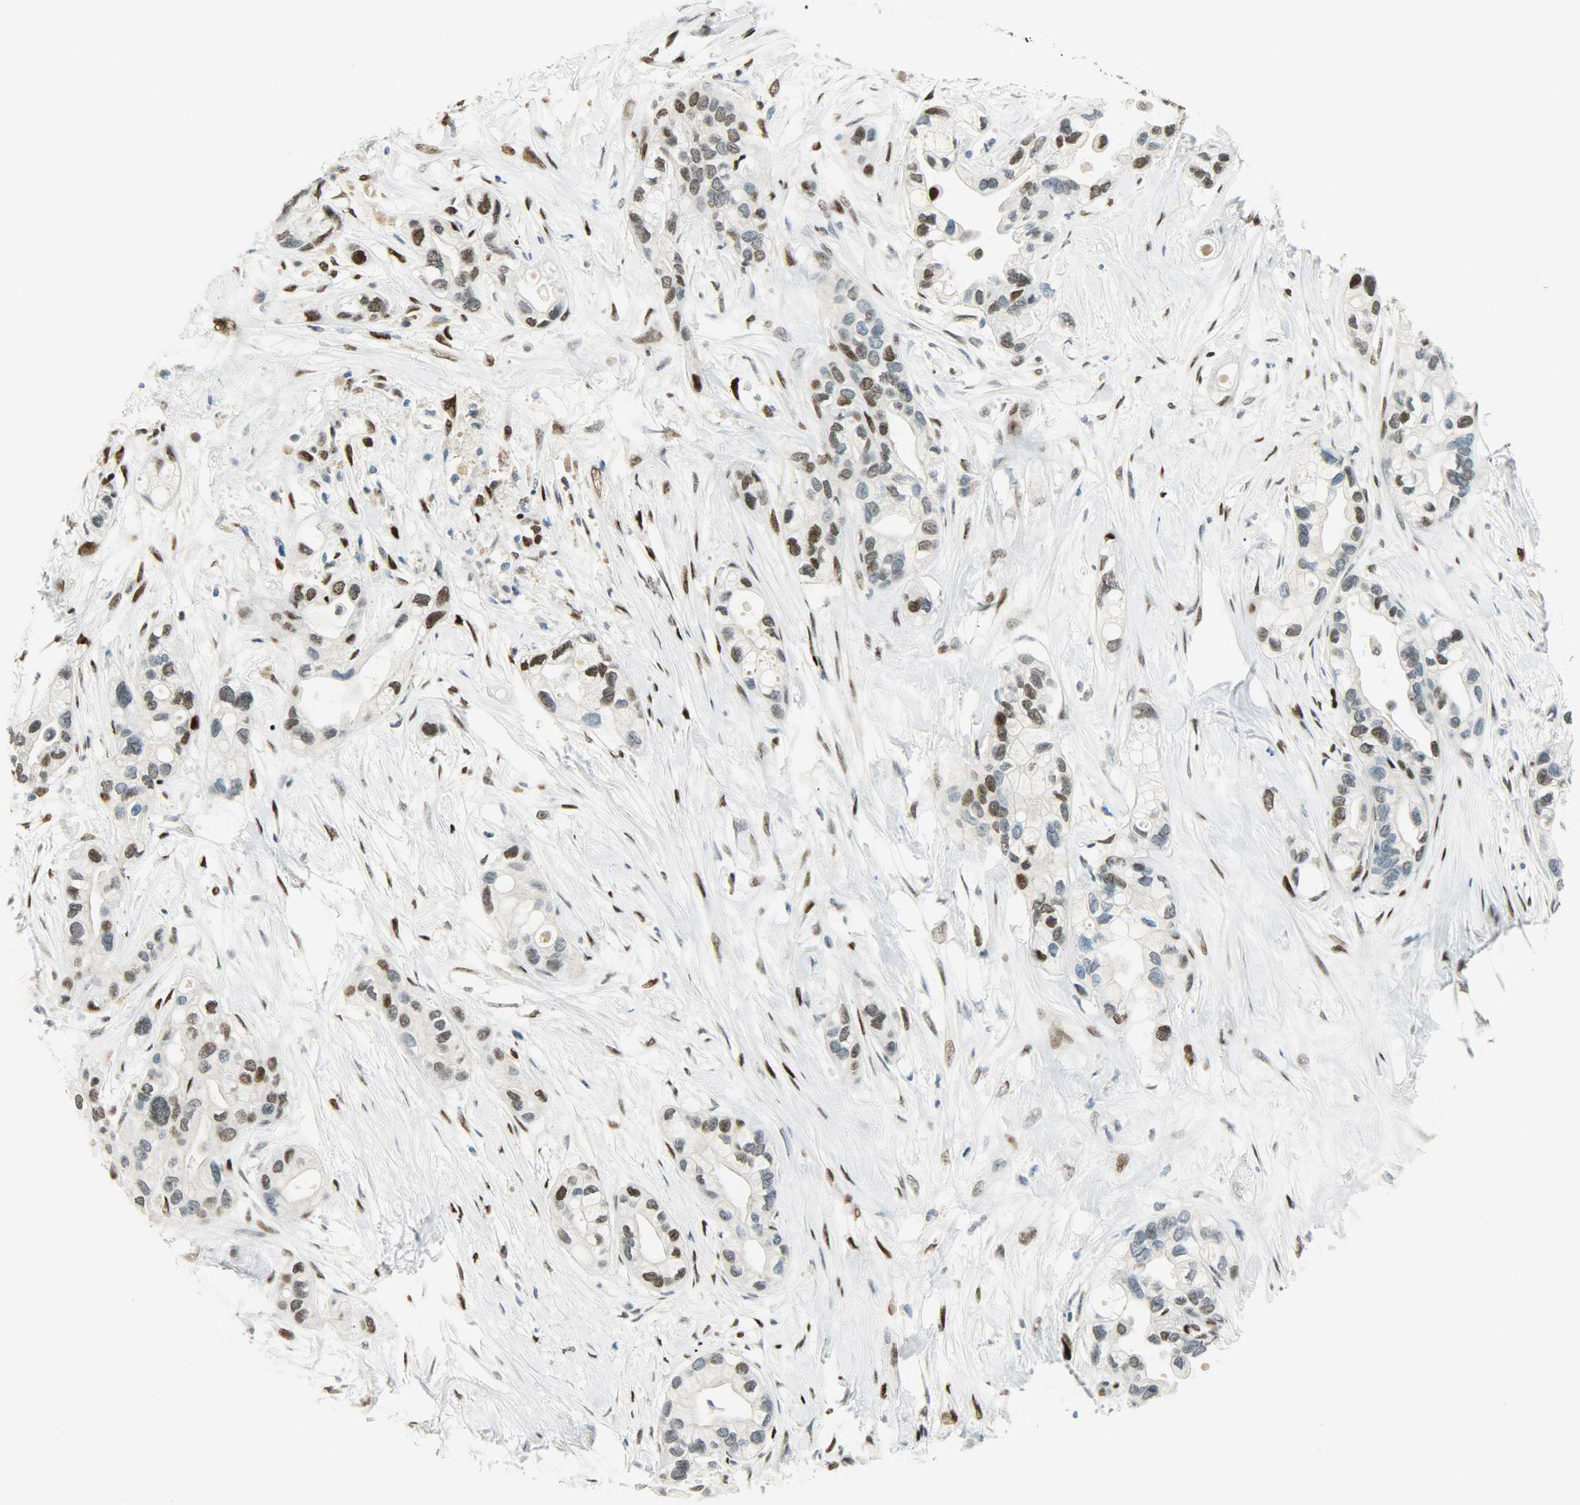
{"staining": {"intensity": "moderate", "quantity": "25%-75%", "location": "nuclear"}, "tissue": "pancreatic cancer", "cell_type": "Tumor cells", "image_type": "cancer", "snomed": [{"axis": "morphology", "description": "Adenocarcinoma, NOS"}, {"axis": "topography", "description": "Pancreas"}], "caption": "A photomicrograph showing moderate nuclear expression in approximately 25%-75% of tumor cells in pancreatic cancer, as visualized by brown immunohistochemical staining.", "gene": "JUNB", "patient": {"sex": "female", "age": 77}}